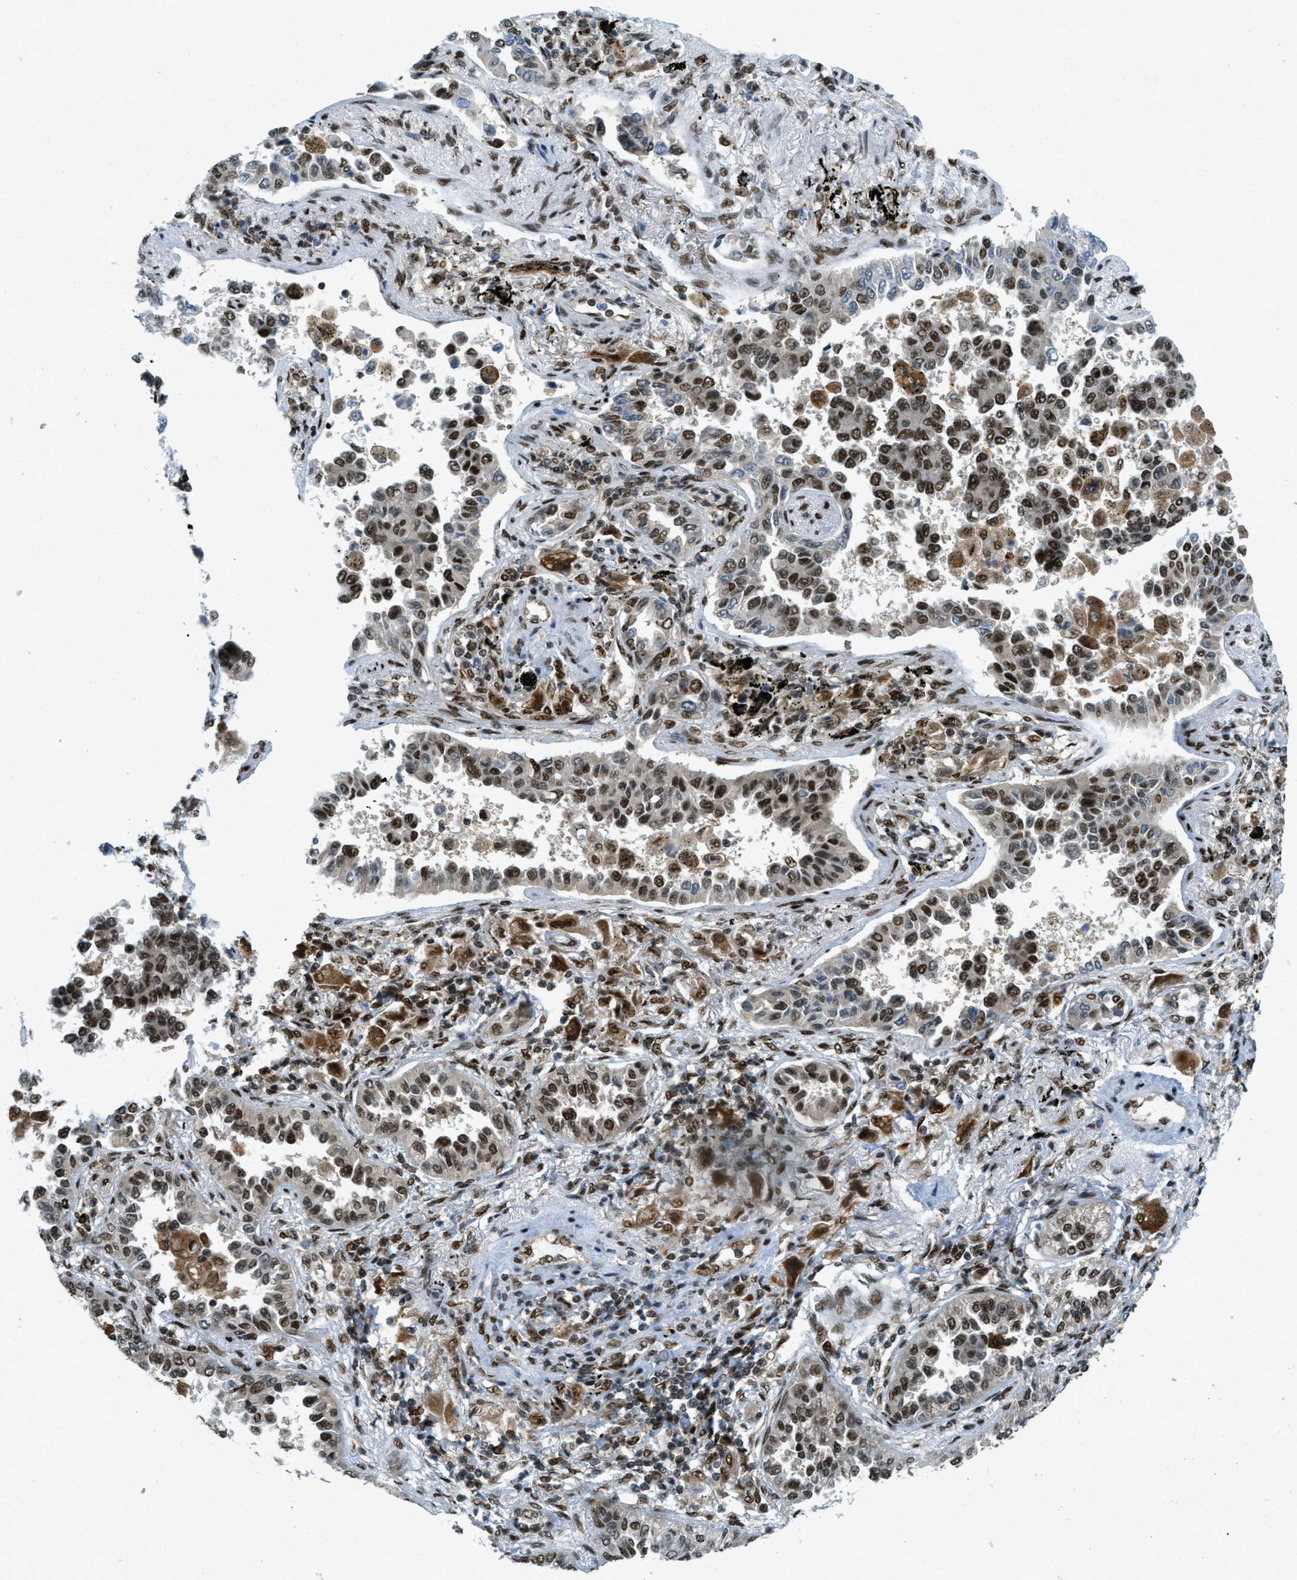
{"staining": {"intensity": "moderate", "quantity": ">75%", "location": "nuclear"}, "tissue": "lung cancer", "cell_type": "Tumor cells", "image_type": "cancer", "snomed": [{"axis": "morphology", "description": "Normal tissue, NOS"}, {"axis": "morphology", "description": "Adenocarcinoma, NOS"}, {"axis": "topography", "description": "Lung"}], "caption": "Human lung adenocarcinoma stained with a brown dye displays moderate nuclear positive positivity in about >75% of tumor cells.", "gene": "ZFR", "patient": {"sex": "male", "age": 59}}